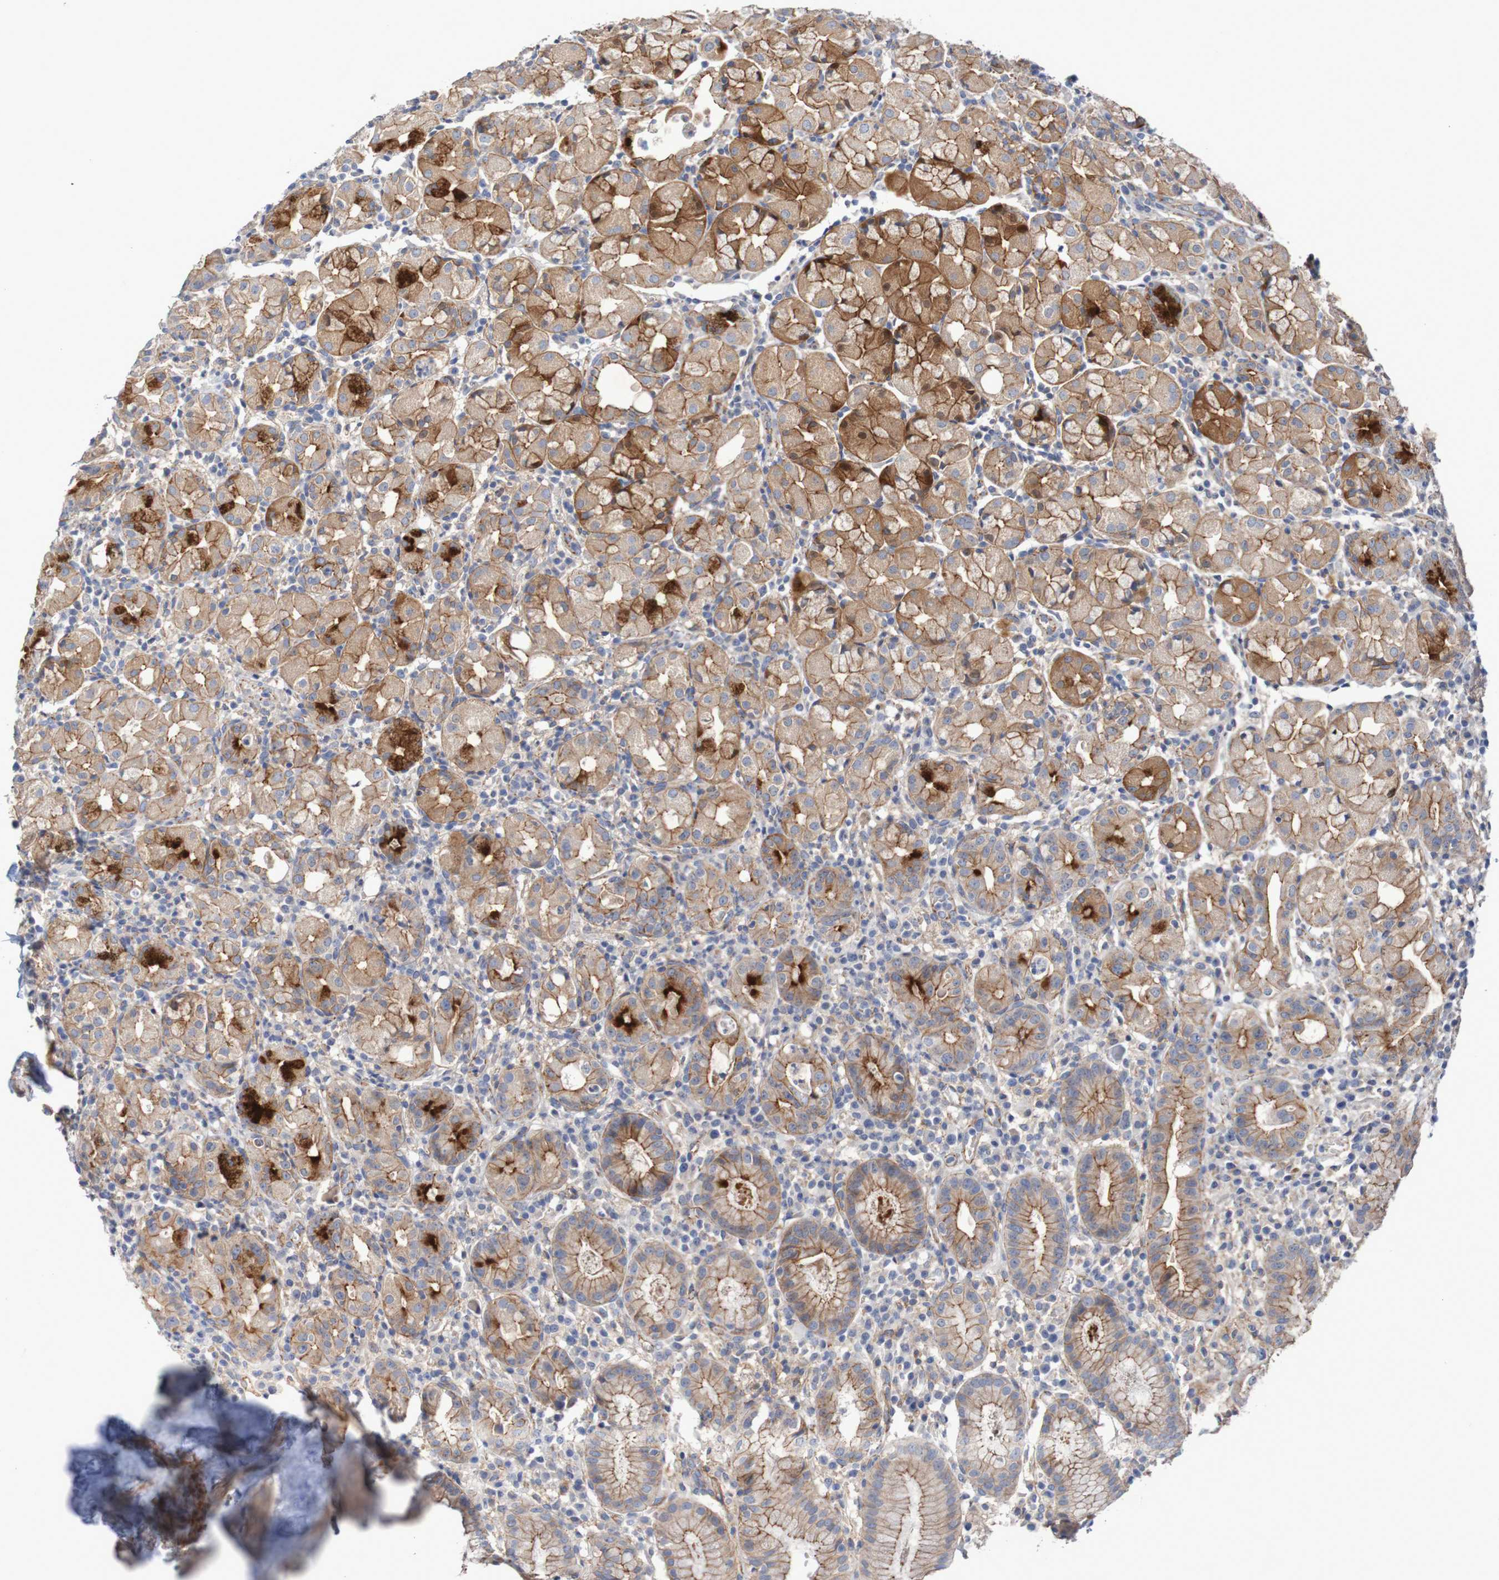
{"staining": {"intensity": "strong", "quantity": ">75%", "location": "cytoplasmic/membranous"}, "tissue": "stomach", "cell_type": "Glandular cells", "image_type": "normal", "snomed": [{"axis": "morphology", "description": "Normal tissue, NOS"}, {"axis": "topography", "description": "Stomach"}, {"axis": "topography", "description": "Stomach, lower"}], "caption": "Immunohistochemistry (IHC) of unremarkable stomach shows high levels of strong cytoplasmic/membranous positivity in approximately >75% of glandular cells.", "gene": "NECTIN2", "patient": {"sex": "female", "age": 75}}